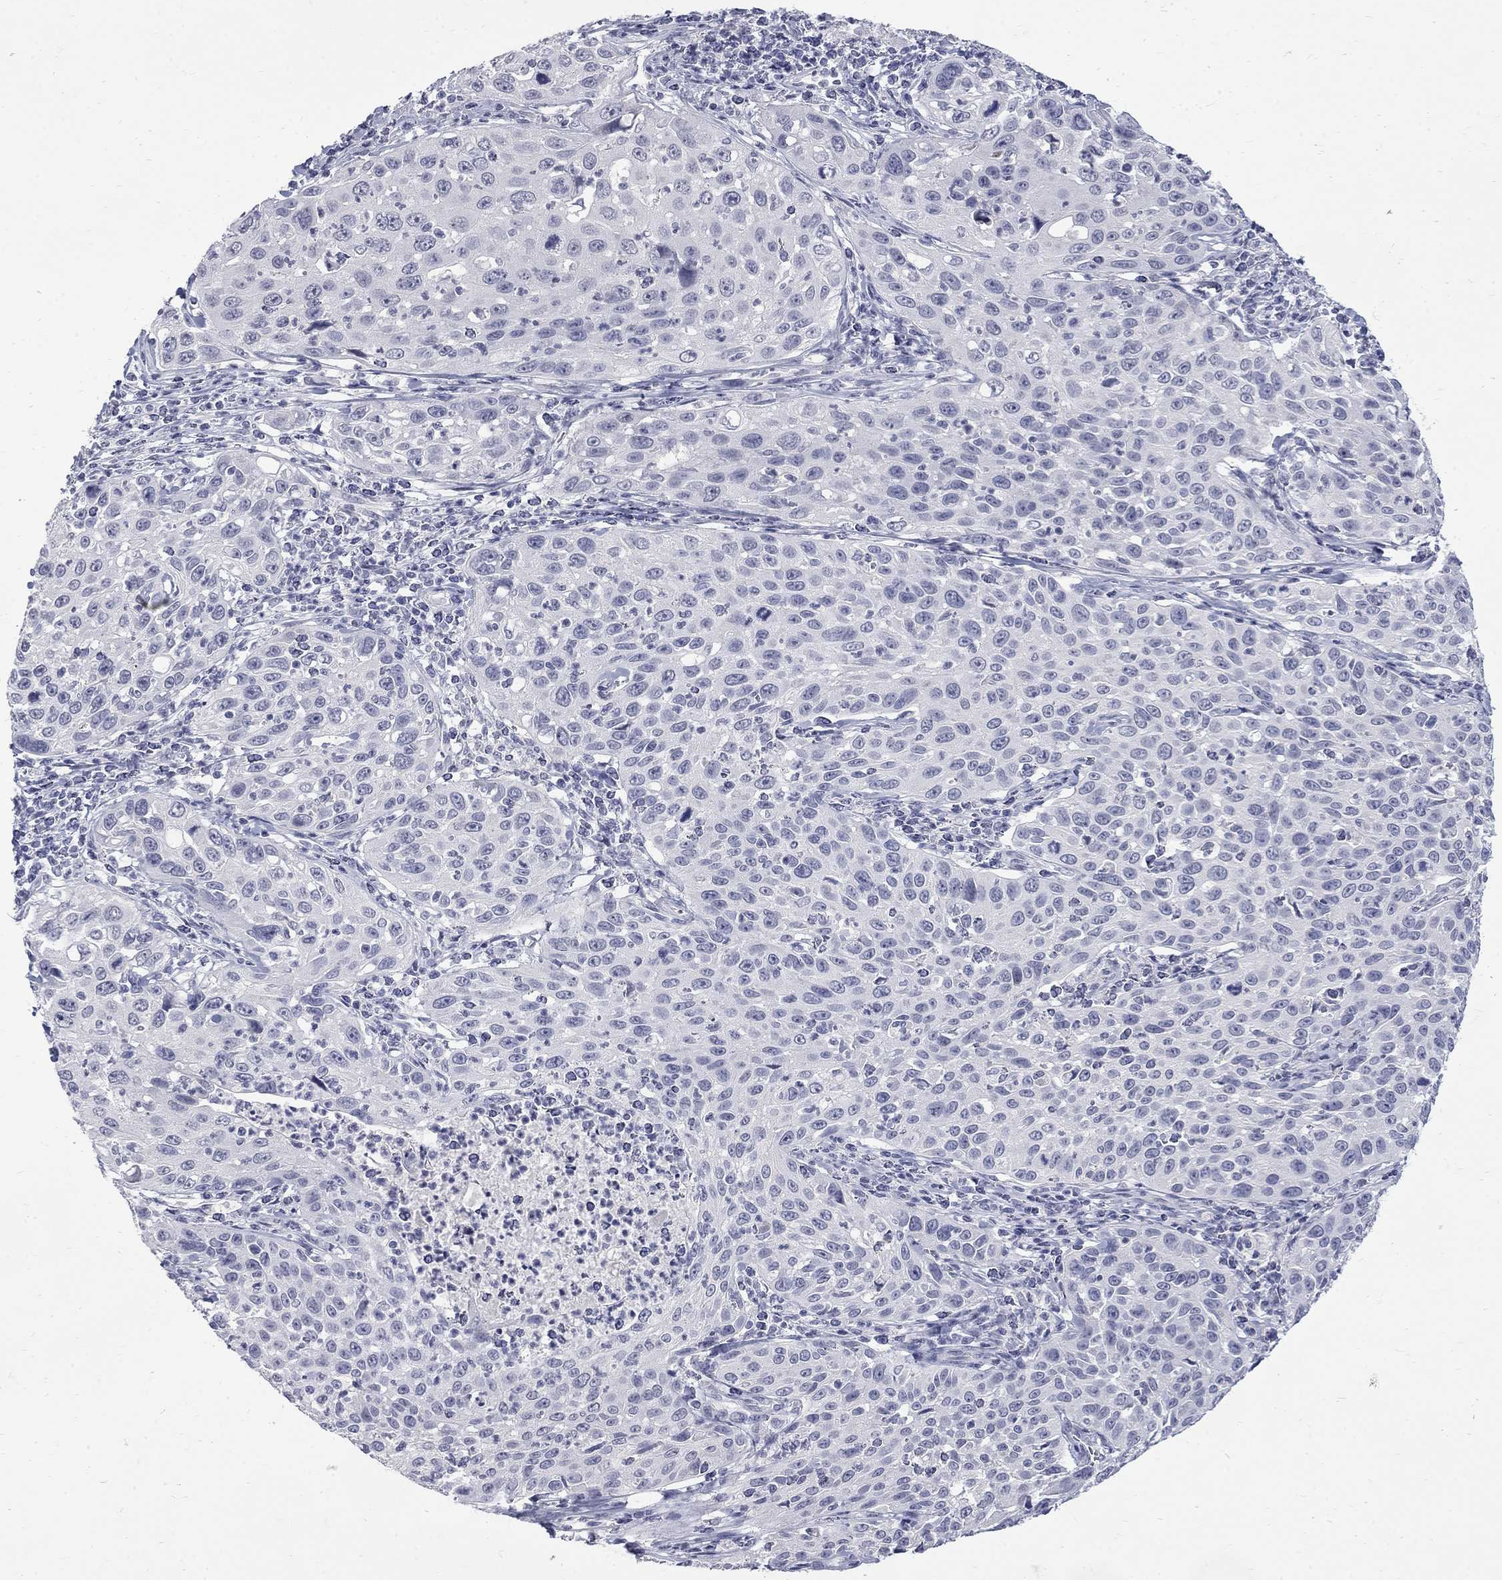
{"staining": {"intensity": "negative", "quantity": "none", "location": "none"}, "tissue": "cervical cancer", "cell_type": "Tumor cells", "image_type": "cancer", "snomed": [{"axis": "morphology", "description": "Squamous cell carcinoma, NOS"}, {"axis": "topography", "description": "Cervix"}], "caption": "A micrograph of cervical cancer stained for a protein shows no brown staining in tumor cells.", "gene": "CTNND2", "patient": {"sex": "female", "age": 26}}